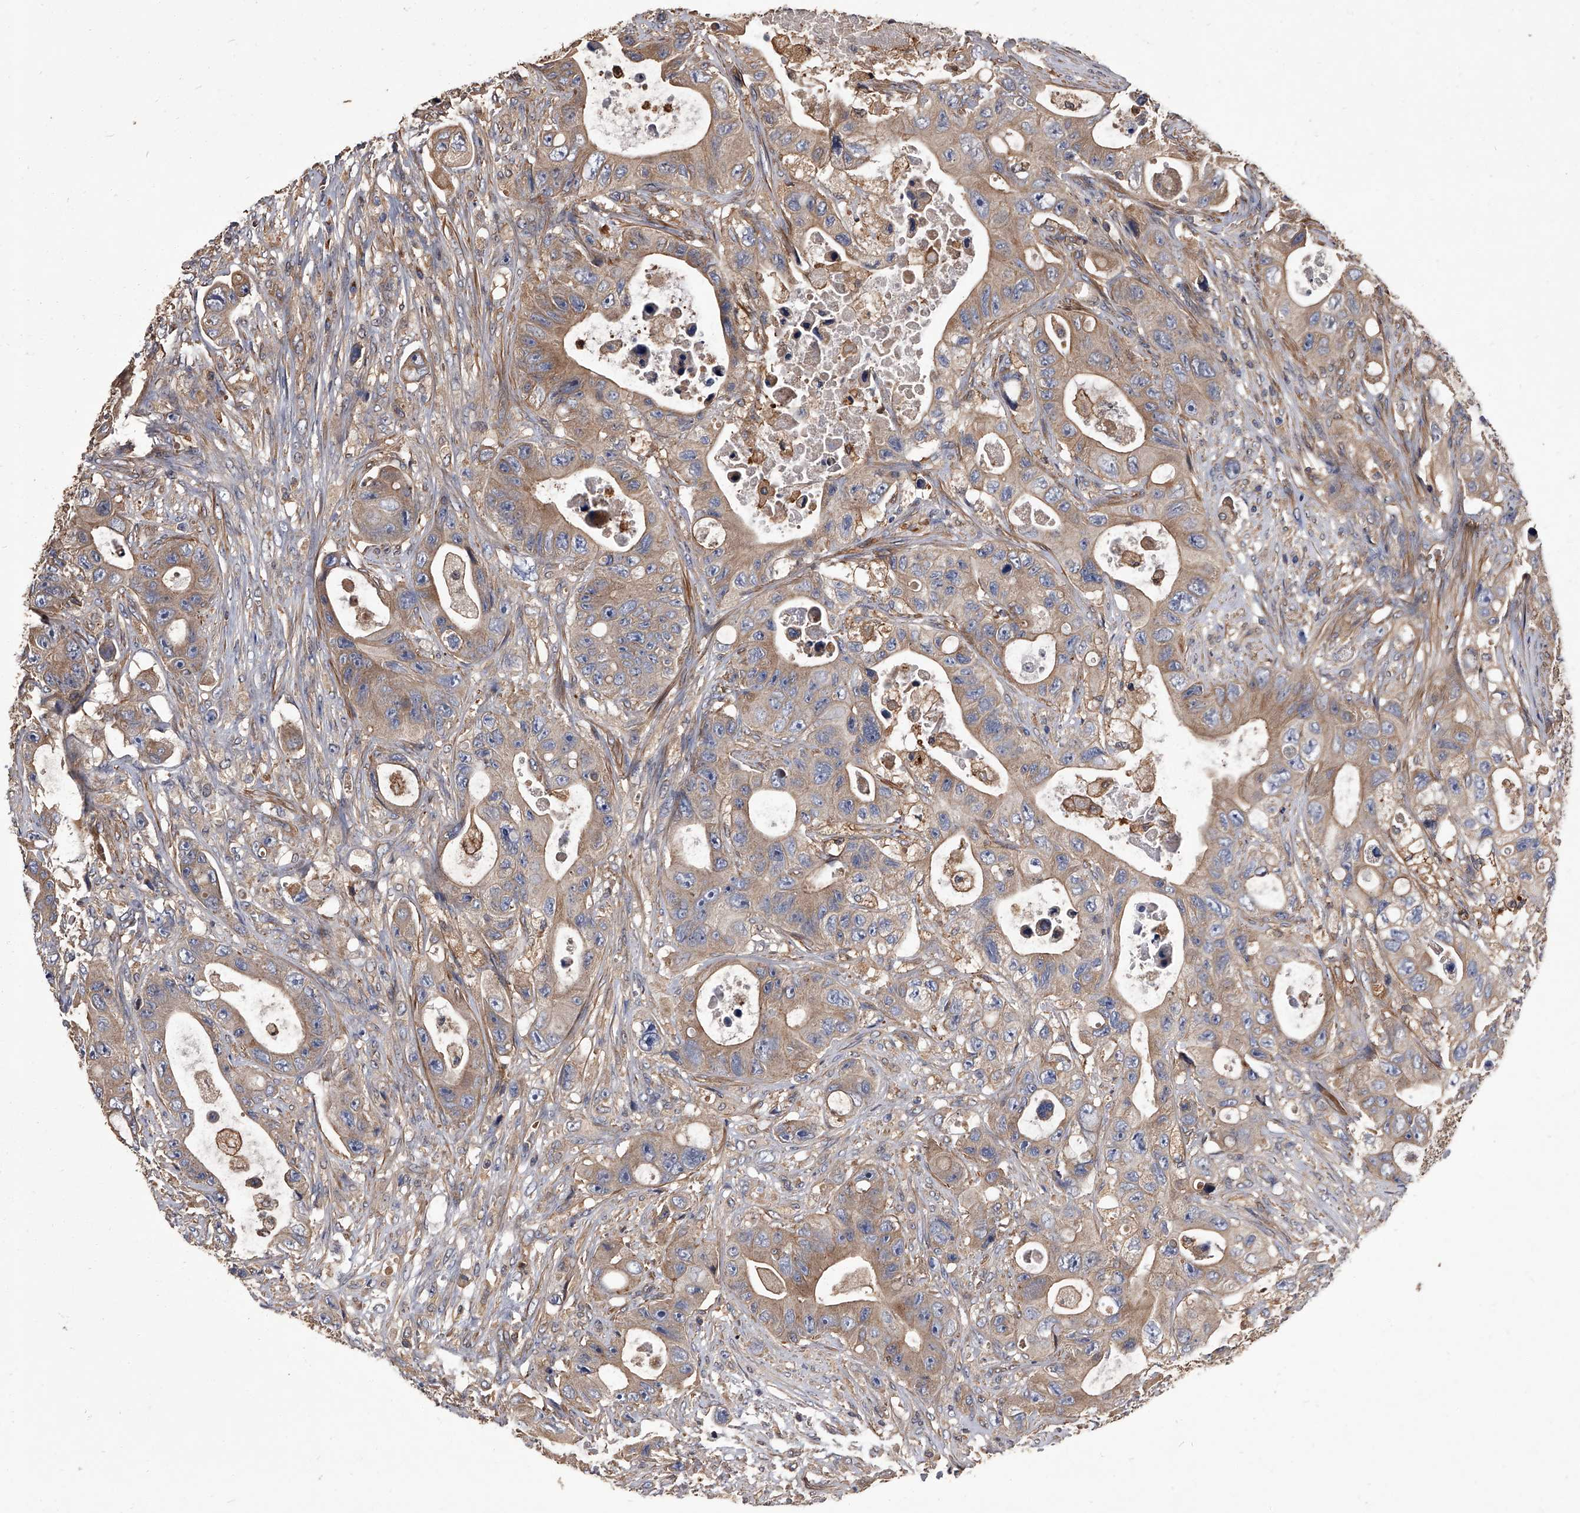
{"staining": {"intensity": "moderate", "quantity": "25%-75%", "location": "cytoplasmic/membranous"}, "tissue": "colorectal cancer", "cell_type": "Tumor cells", "image_type": "cancer", "snomed": [{"axis": "morphology", "description": "Adenocarcinoma, NOS"}, {"axis": "topography", "description": "Colon"}], "caption": "Immunohistochemistry of colorectal cancer (adenocarcinoma) demonstrates medium levels of moderate cytoplasmic/membranous expression in approximately 25%-75% of tumor cells. (DAB = brown stain, brightfield microscopy at high magnification).", "gene": "STK36", "patient": {"sex": "female", "age": 46}}